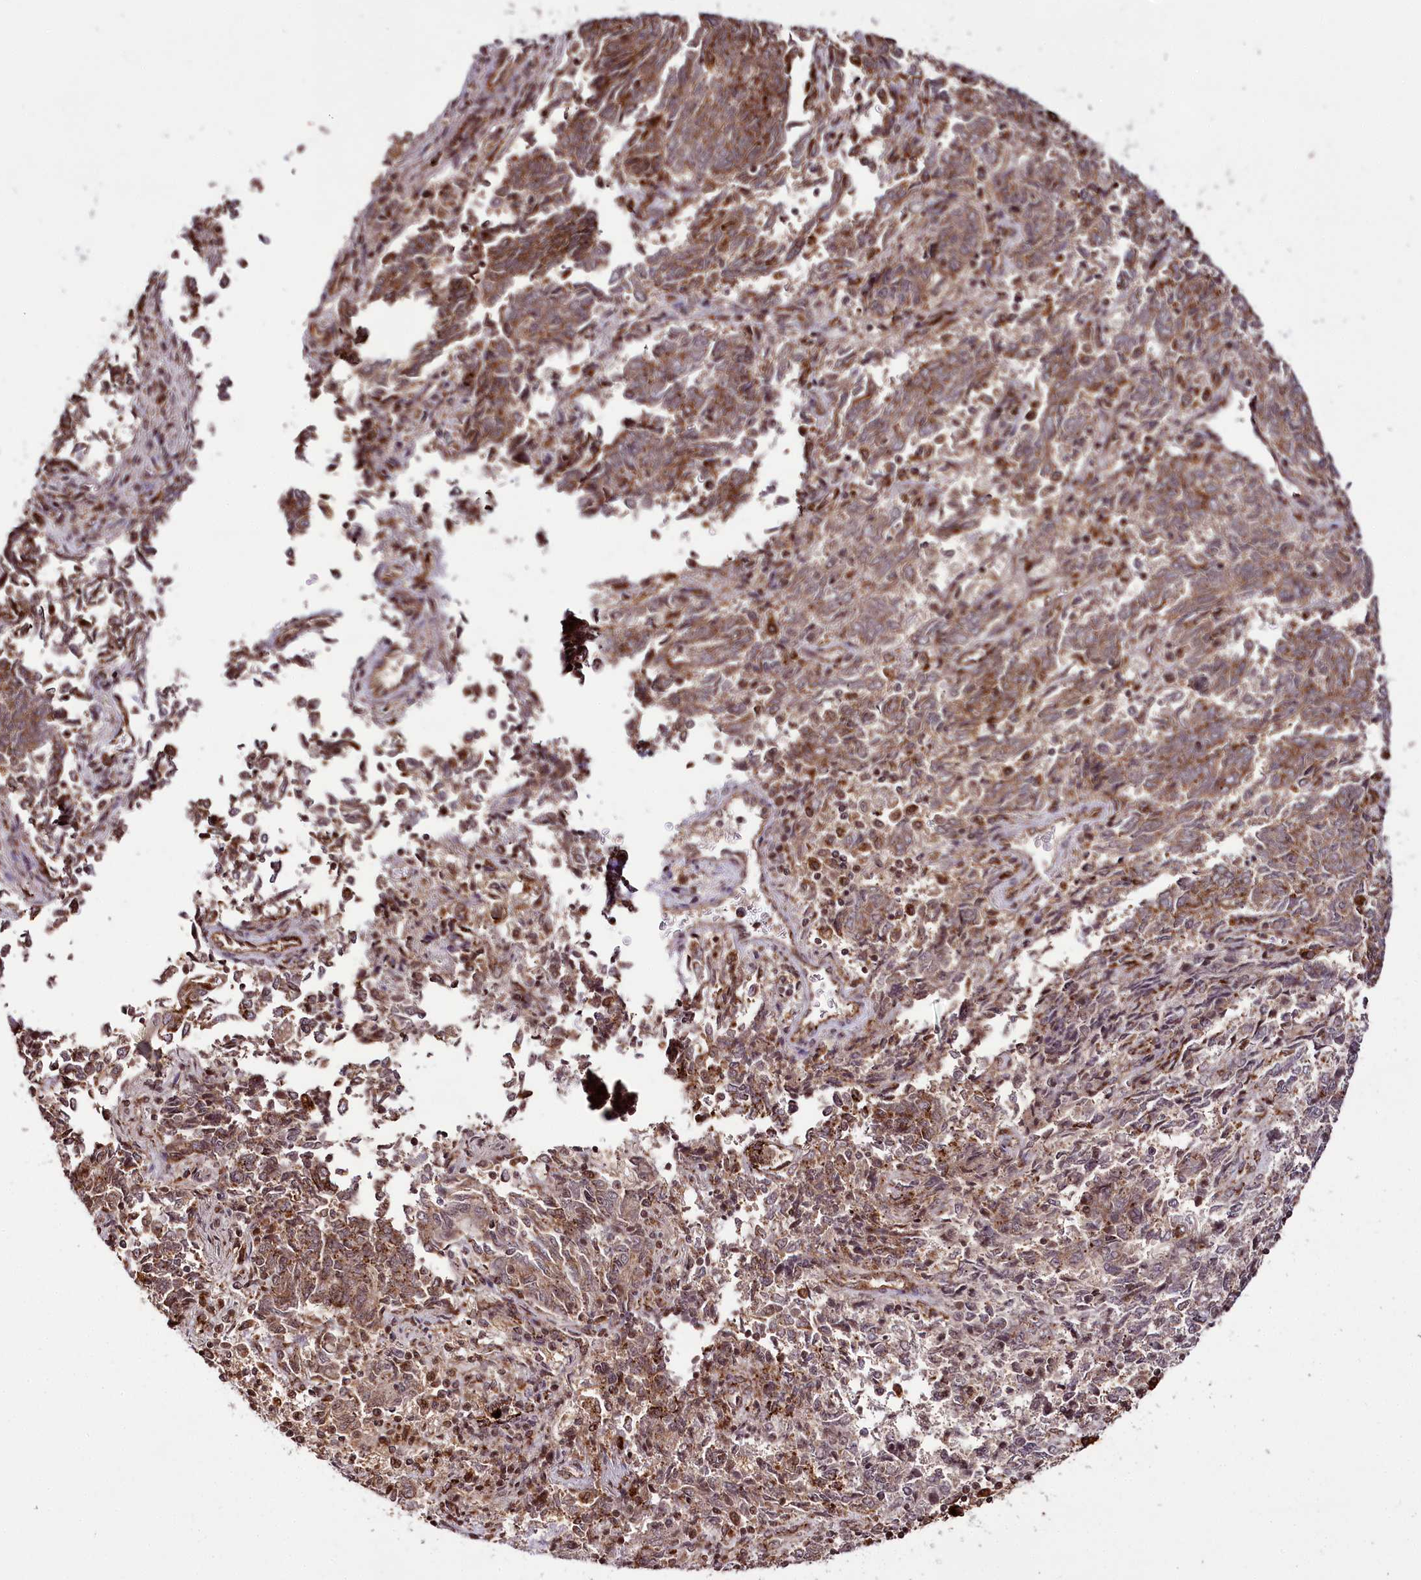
{"staining": {"intensity": "moderate", "quantity": ">75%", "location": "cytoplasmic/membranous"}, "tissue": "endometrial cancer", "cell_type": "Tumor cells", "image_type": "cancer", "snomed": [{"axis": "morphology", "description": "Adenocarcinoma, NOS"}, {"axis": "topography", "description": "Endometrium"}], "caption": "Endometrial cancer (adenocarcinoma) stained for a protein (brown) exhibits moderate cytoplasmic/membranous positive staining in approximately >75% of tumor cells.", "gene": "HOXC8", "patient": {"sex": "female", "age": 80}}